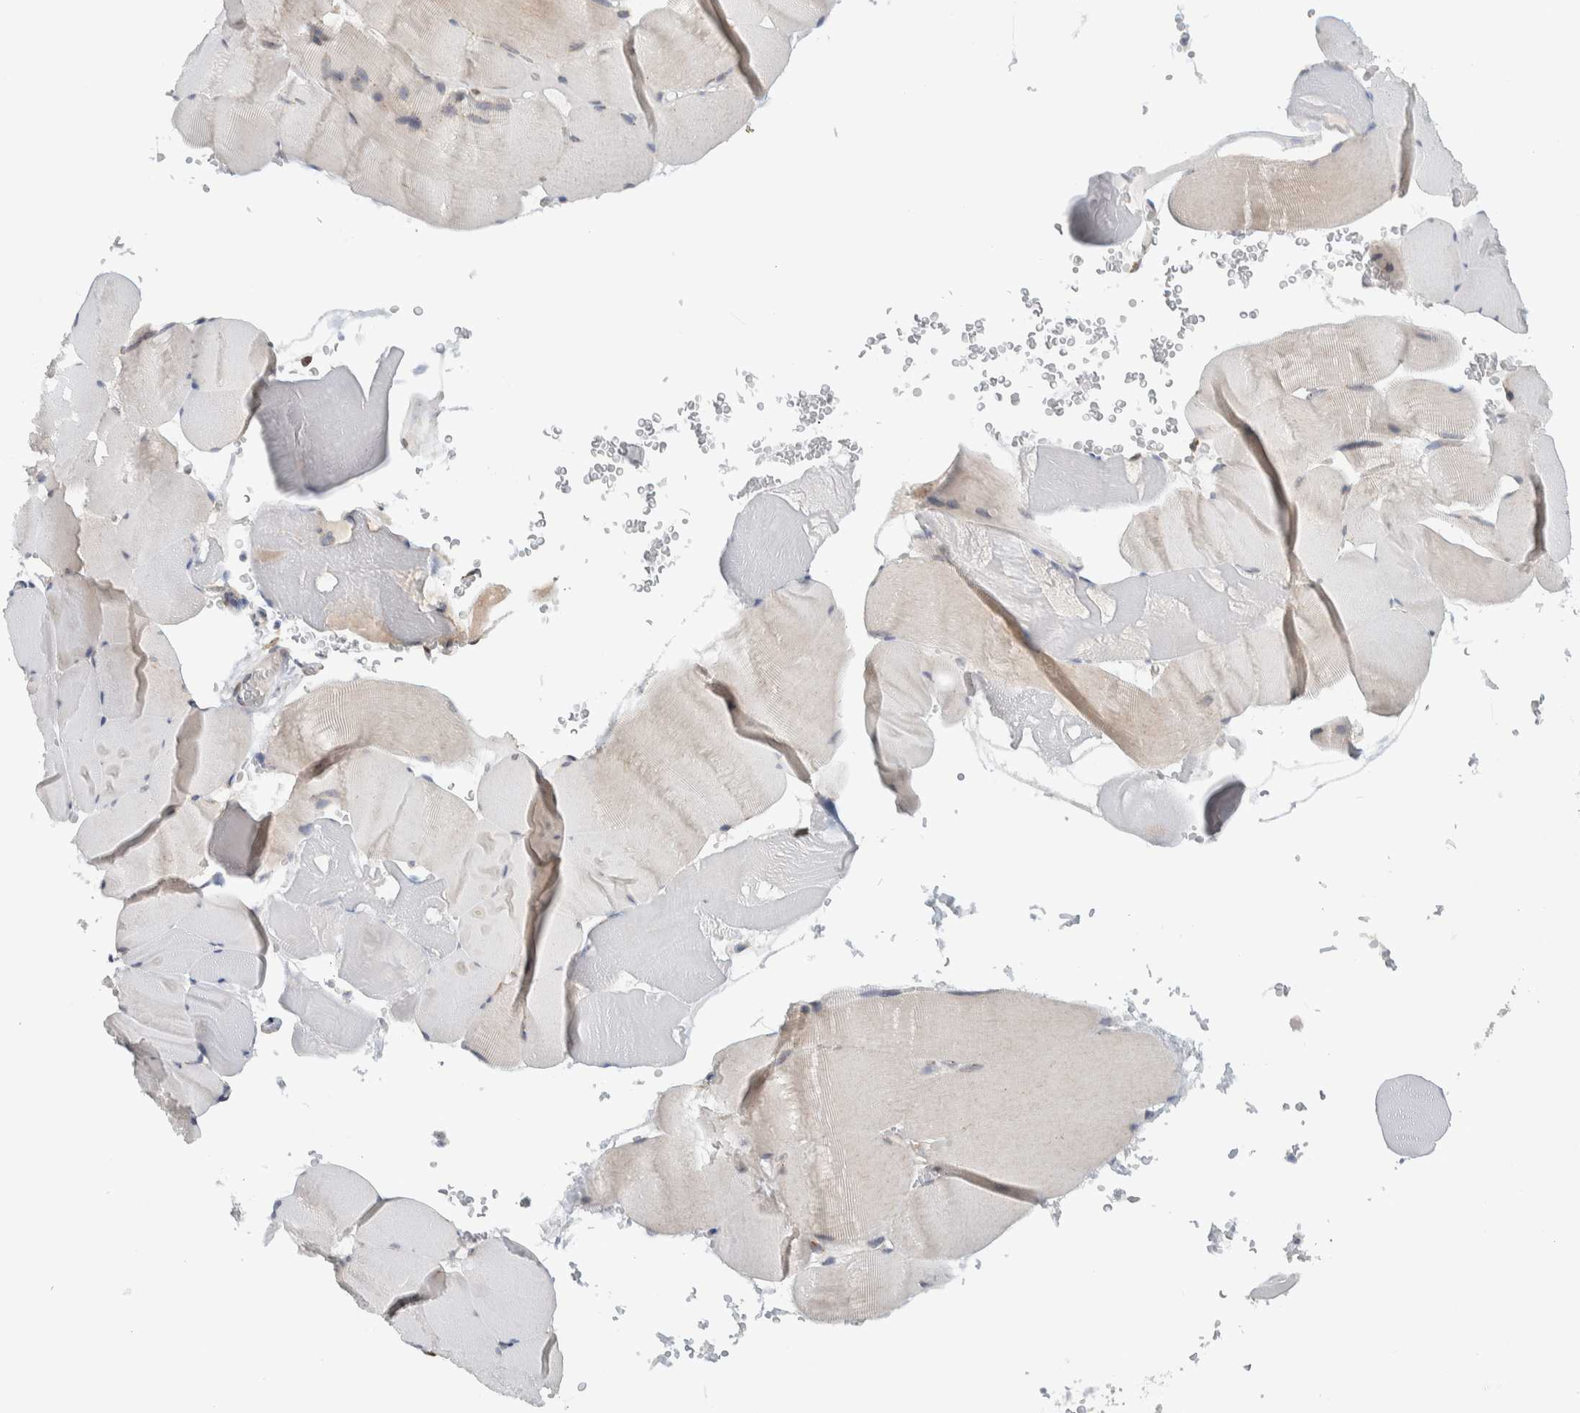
{"staining": {"intensity": "negative", "quantity": "none", "location": "none"}, "tissue": "skeletal muscle", "cell_type": "Myocytes", "image_type": "normal", "snomed": [{"axis": "morphology", "description": "Normal tissue, NOS"}, {"axis": "topography", "description": "Skeletal muscle"}], "caption": "High magnification brightfield microscopy of benign skeletal muscle stained with DAB (3,3'-diaminobenzidine) (brown) and counterstained with hematoxylin (blue): myocytes show no significant staining.", "gene": "RERE", "patient": {"sex": "male", "age": 62}}